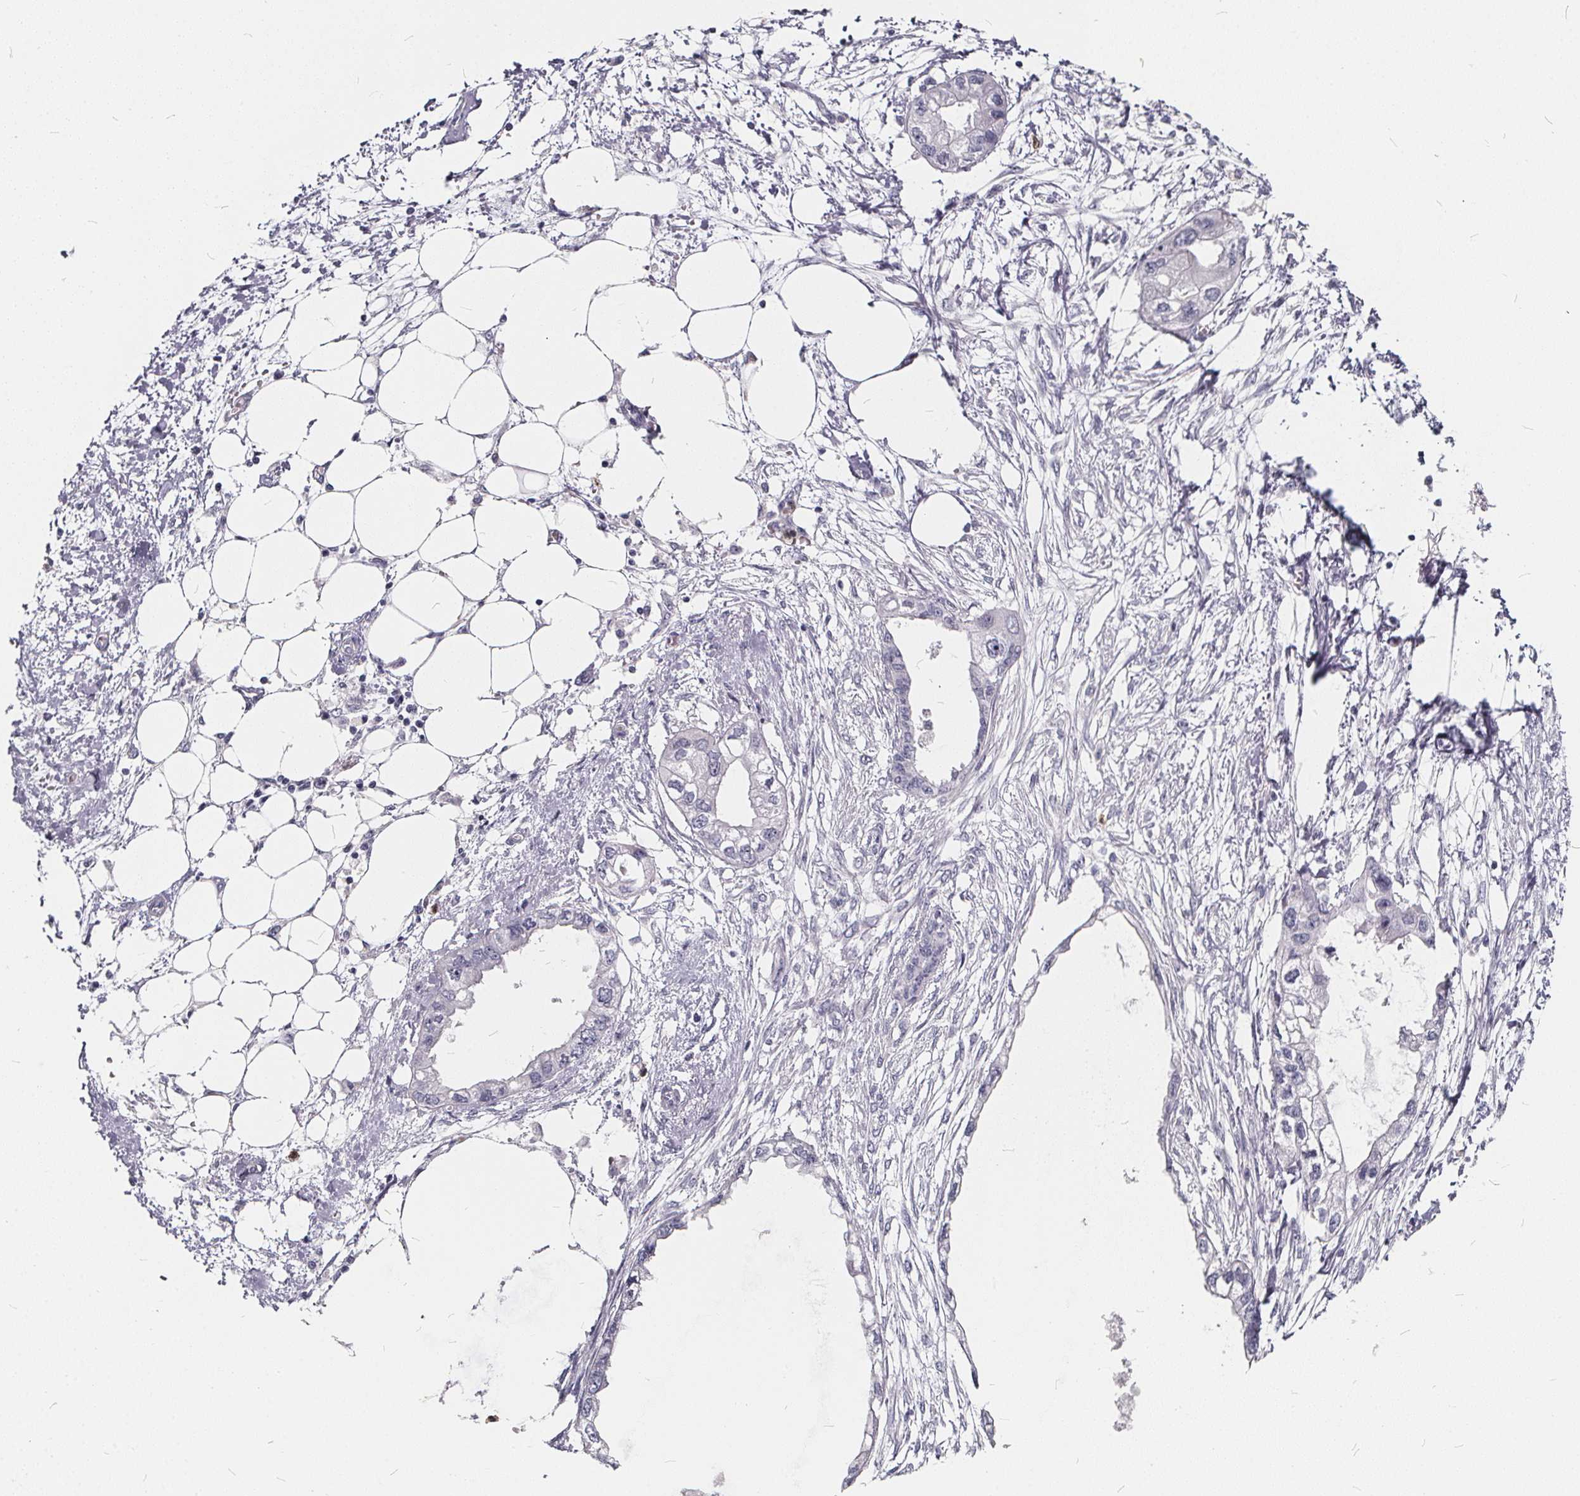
{"staining": {"intensity": "negative", "quantity": "none", "location": "none"}, "tissue": "endometrial cancer", "cell_type": "Tumor cells", "image_type": "cancer", "snomed": [{"axis": "morphology", "description": "Adenocarcinoma, NOS"}, {"axis": "morphology", "description": "Adenocarcinoma, metastatic, NOS"}, {"axis": "topography", "description": "Adipose tissue"}, {"axis": "topography", "description": "Endometrium"}], "caption": "Tumor cells show no significant protein positivity in adenocarcinoma (endometrial).", "gene": "SPEF2", "patient": {"sex": "female", "age": 67}}